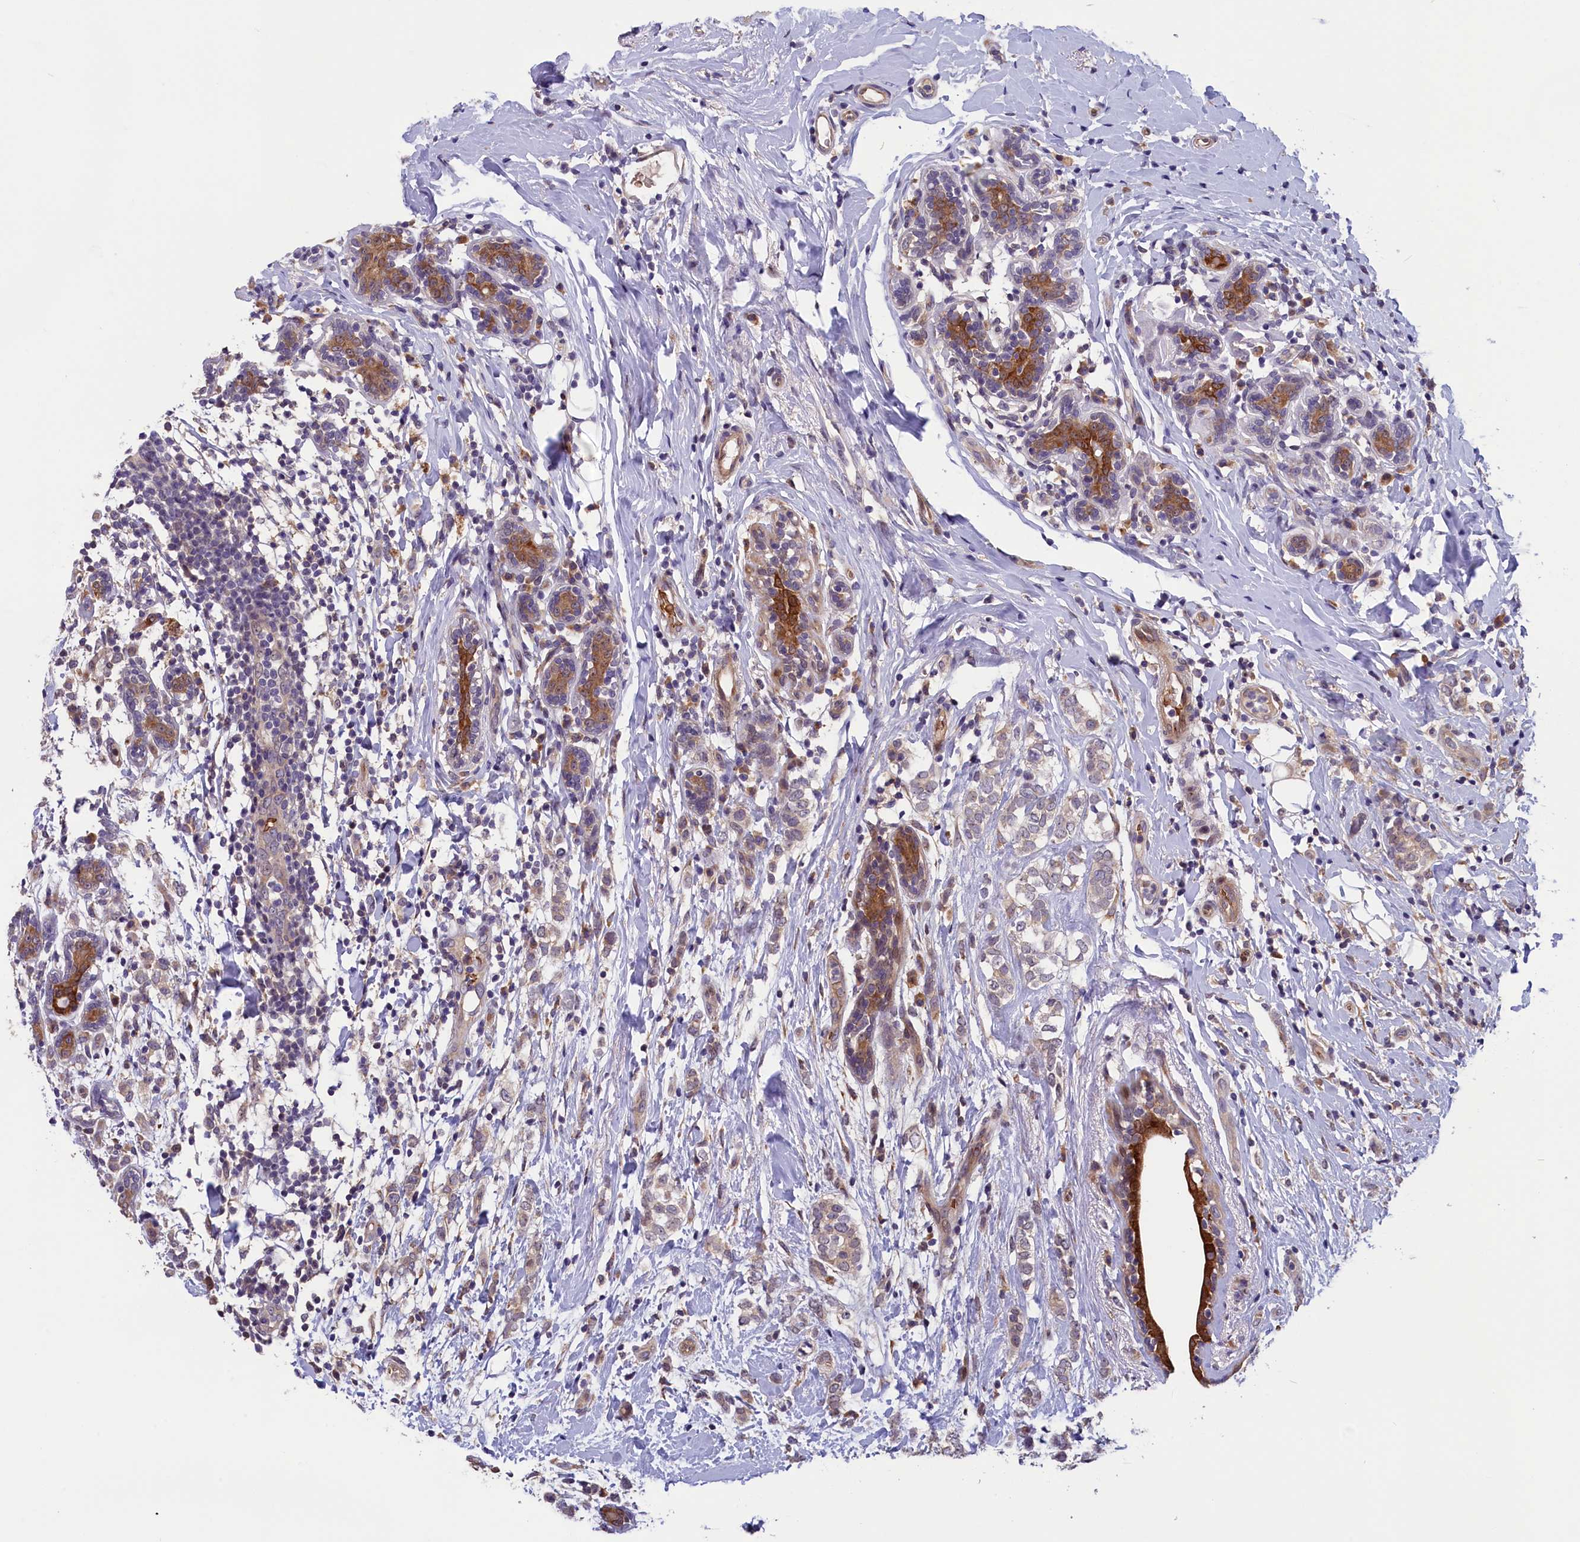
{"staining": {"intensity": "weak", "quantity": "25%-75%", "location": "cytoplasmic/membranous"}, "tissue": "breast cancer", "cell_type": "Tumor cells", "image_type": "cancer", "snomed": [{"axis": "morphology", "description": "Normal tissue, NOS"}, {"axis": "morphology", "description": "Lobular carcinoma"}, {"axis": "topography", "description": "Breast"}], "caption": "A low amount of weak cytoplasmic/membranous positivity is appreciated in approximately 25%-75% of tumor cells in breast cancer tissue.", "gene": "CCDC9B", "patient": {"sex": "female", "age": 47}}